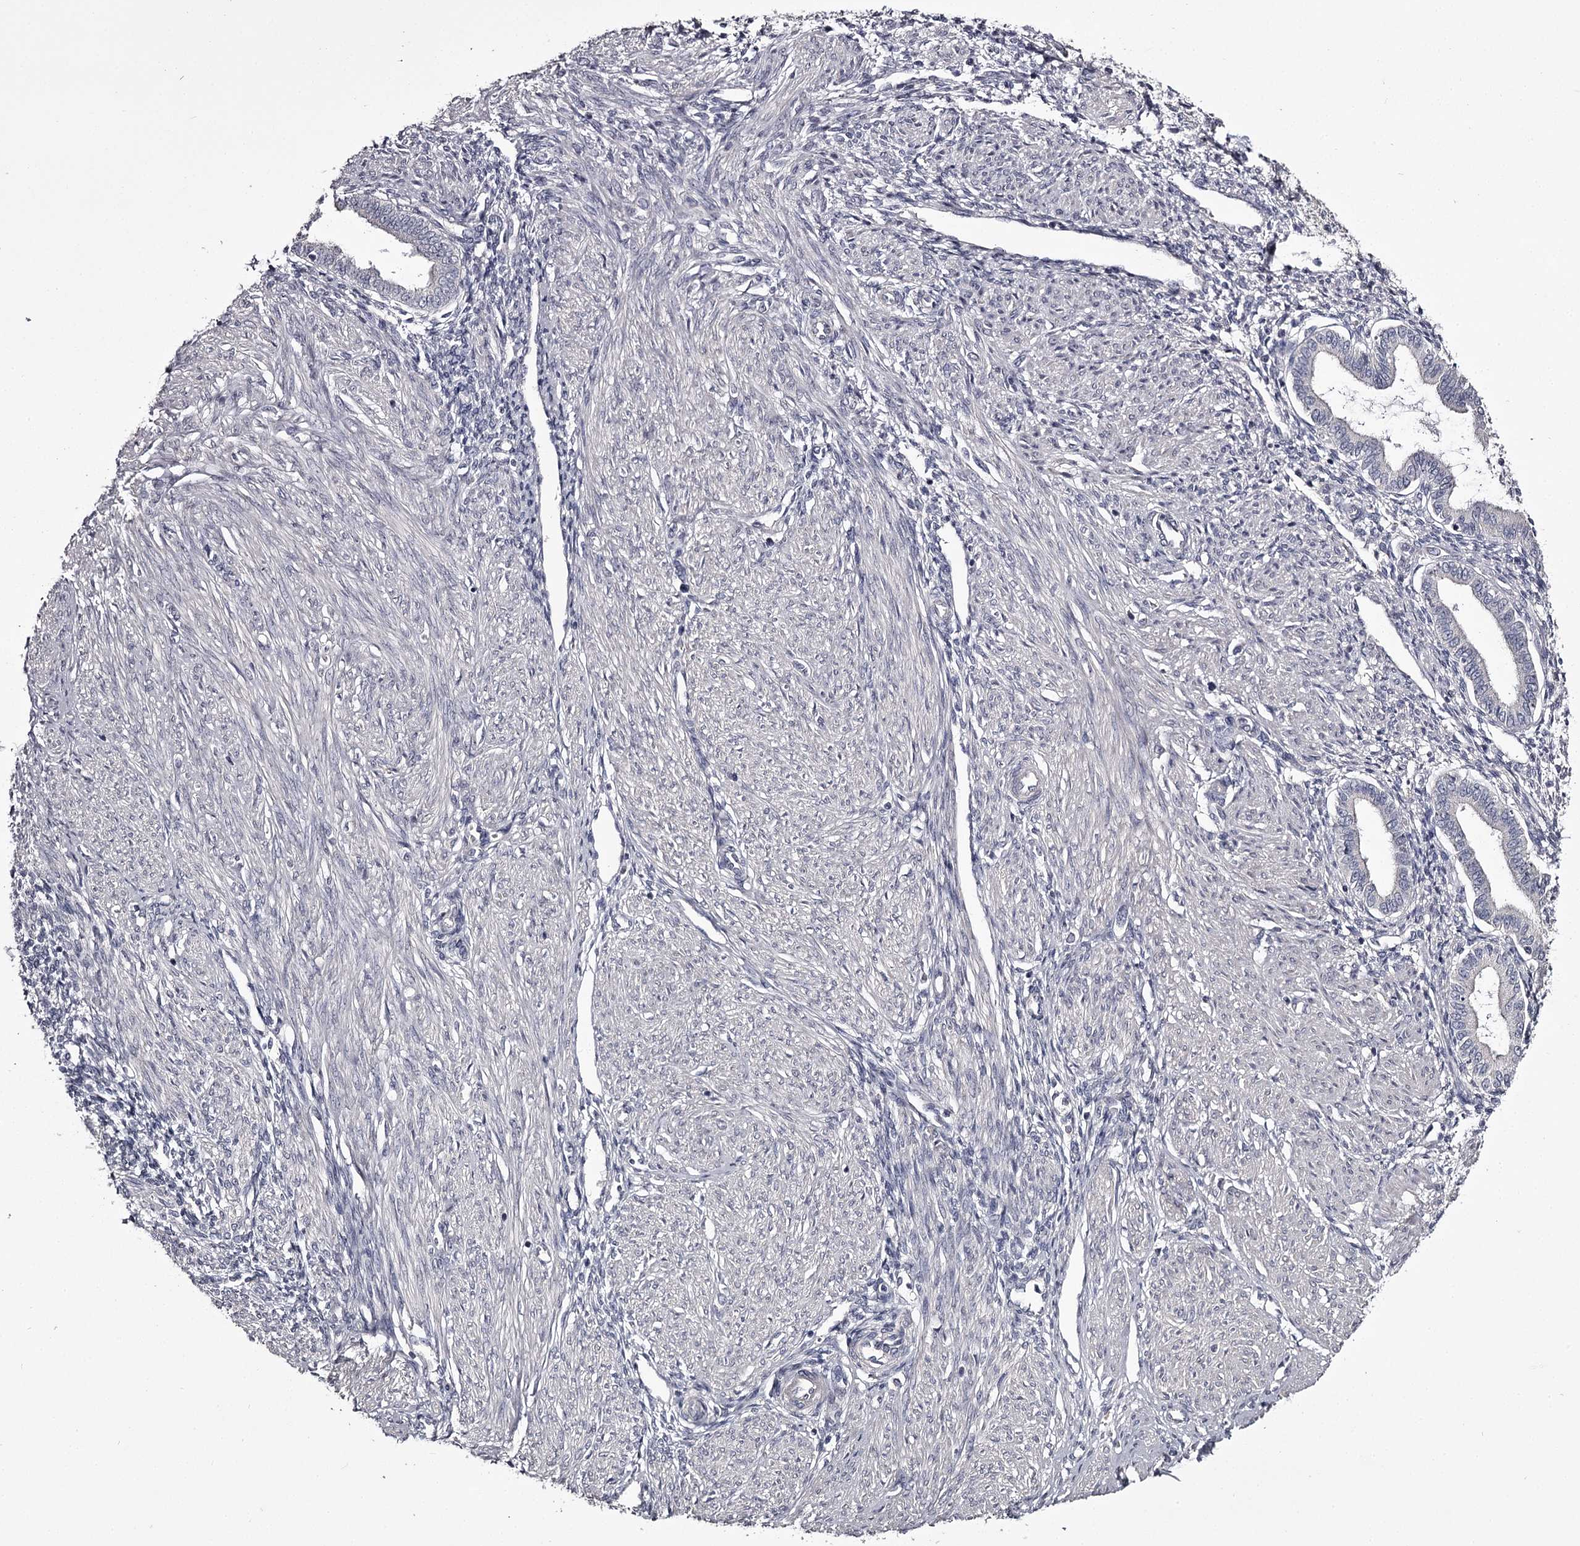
{"staining": {"intensity": "negative", "quantity": "none", "location": "none"}, "tissue": "endometrium", "cell_type": "Cells in endometrial stroma", "image_type": "normal", "snomed": [{"axis": "morphology", "description": "Normal tissue, NOS"}, {"axis": "topography", "description": "Endometrium"}], "caption": "IHC histopathology image of normal endometrium: endometrium stained with DAB (3,3'-diaminobenzidine) reveals no significant protein staining in cells in endometrial stroma. (DAB IHC, high magnification).", "gene": "PRM2", "patient": {"sex": "female", "age": 53}}